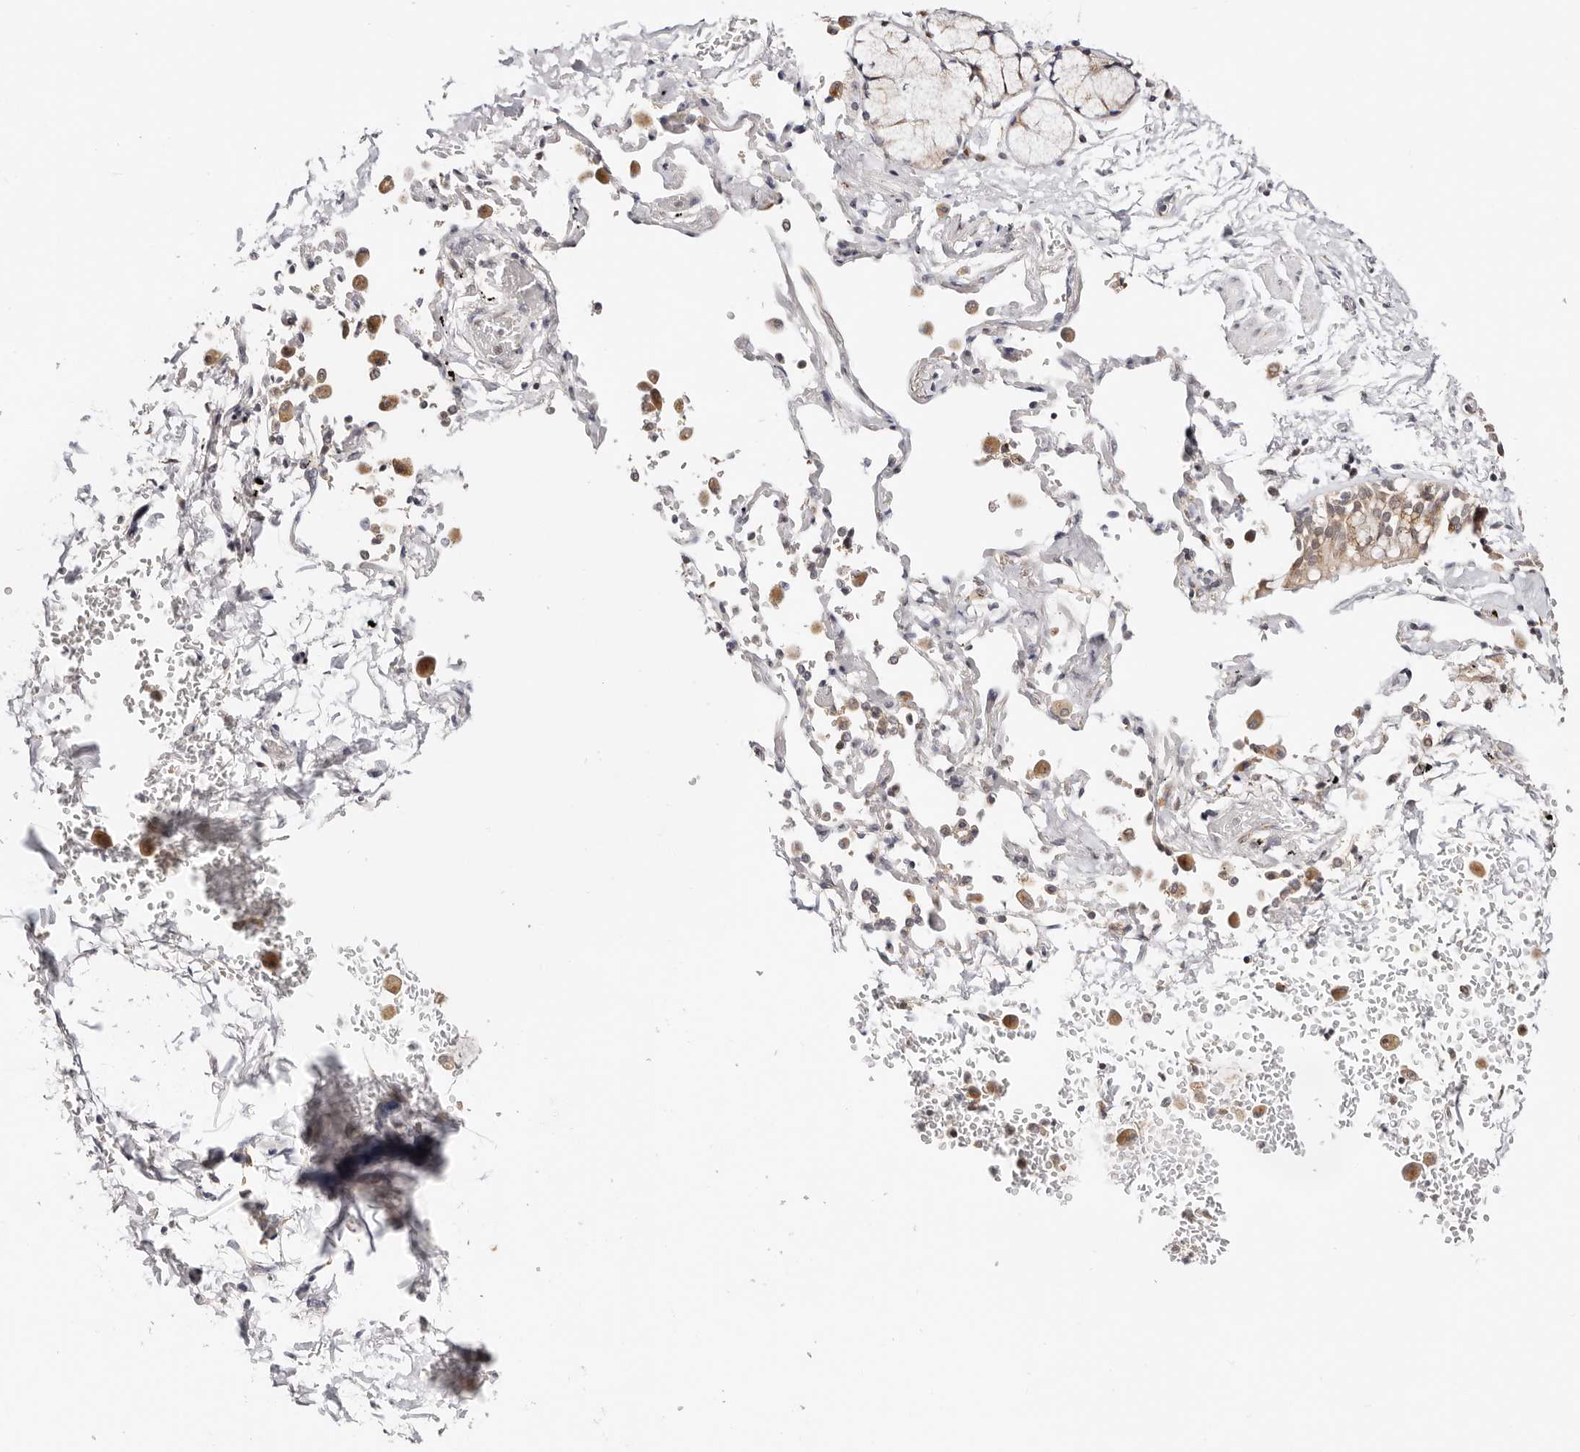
{"staining": {"intensity": "moderate", "quantity": "25%-75%", "location": "cytoplasmic/membranous,nuclear"}, "tissue": "bronchus", "cell_type": "Respiratory epithelial cells", "image_type": "normal", "snomed": [{"axis": "morphology", "description": "Normal tissue, NOS"}, {"axis": "morphology", "description": "Inflammation, NOS"}, {"axis": "topography", "description": "Cartilage tissue"}, {"axis": "topography", "description": "Bronchus"}, {"axis": "topography", "description": "Lung"}], "caption": "This photomicrograph exhibits IHC staining of normal human bronchus, with medium moderate cytoplasmic/membranous,nuclear positivity in about 25%-75% of respiratory epithelial cells.", "gene": "VIPAS39", "patient": {"sex": "female", "age": 64}}